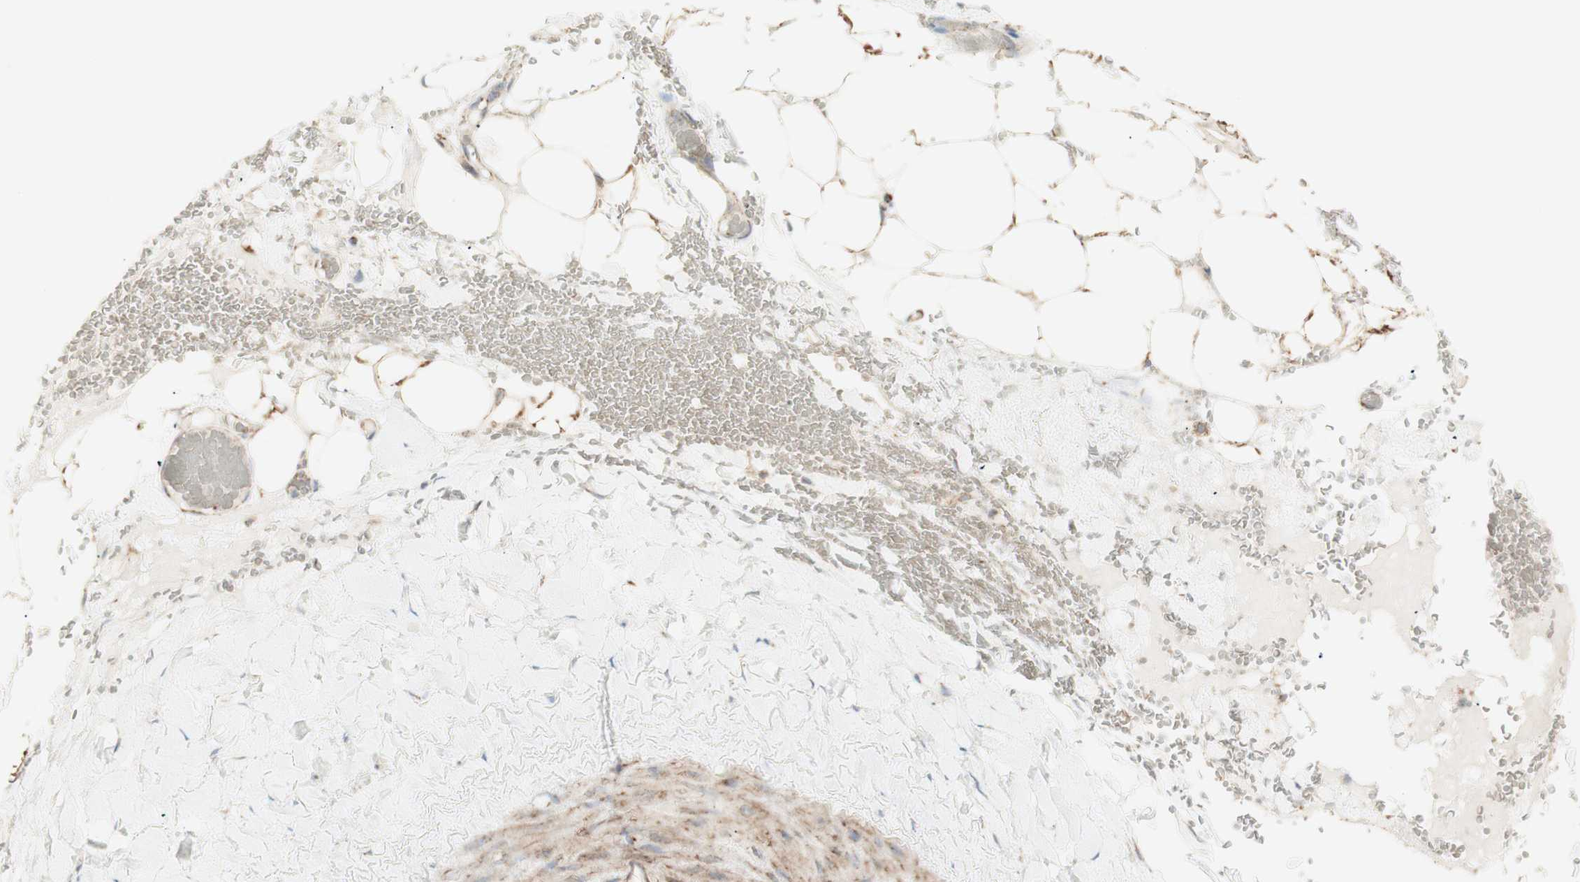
{"staining": {"intensity": "moderate", "quantity": ">75%", "location": "cytoplasmic/membranous"}, "tissue": "adipose tissue", "cell_type": "Adipocytes", "image_type": "normal", "snomed": [{"axis": "morphology", "description": "Normal tissue, NOS"}, {"axis": "topography", "description": "Peripheral nerve tissue"}], "caption": "A micrograph of adipose tissue stained for a protein shows moderate cytoplasmic/membranous brown staining in adipocytes.", "gene": "LETM1", "patient": {"sex": "male", "age": 70}}